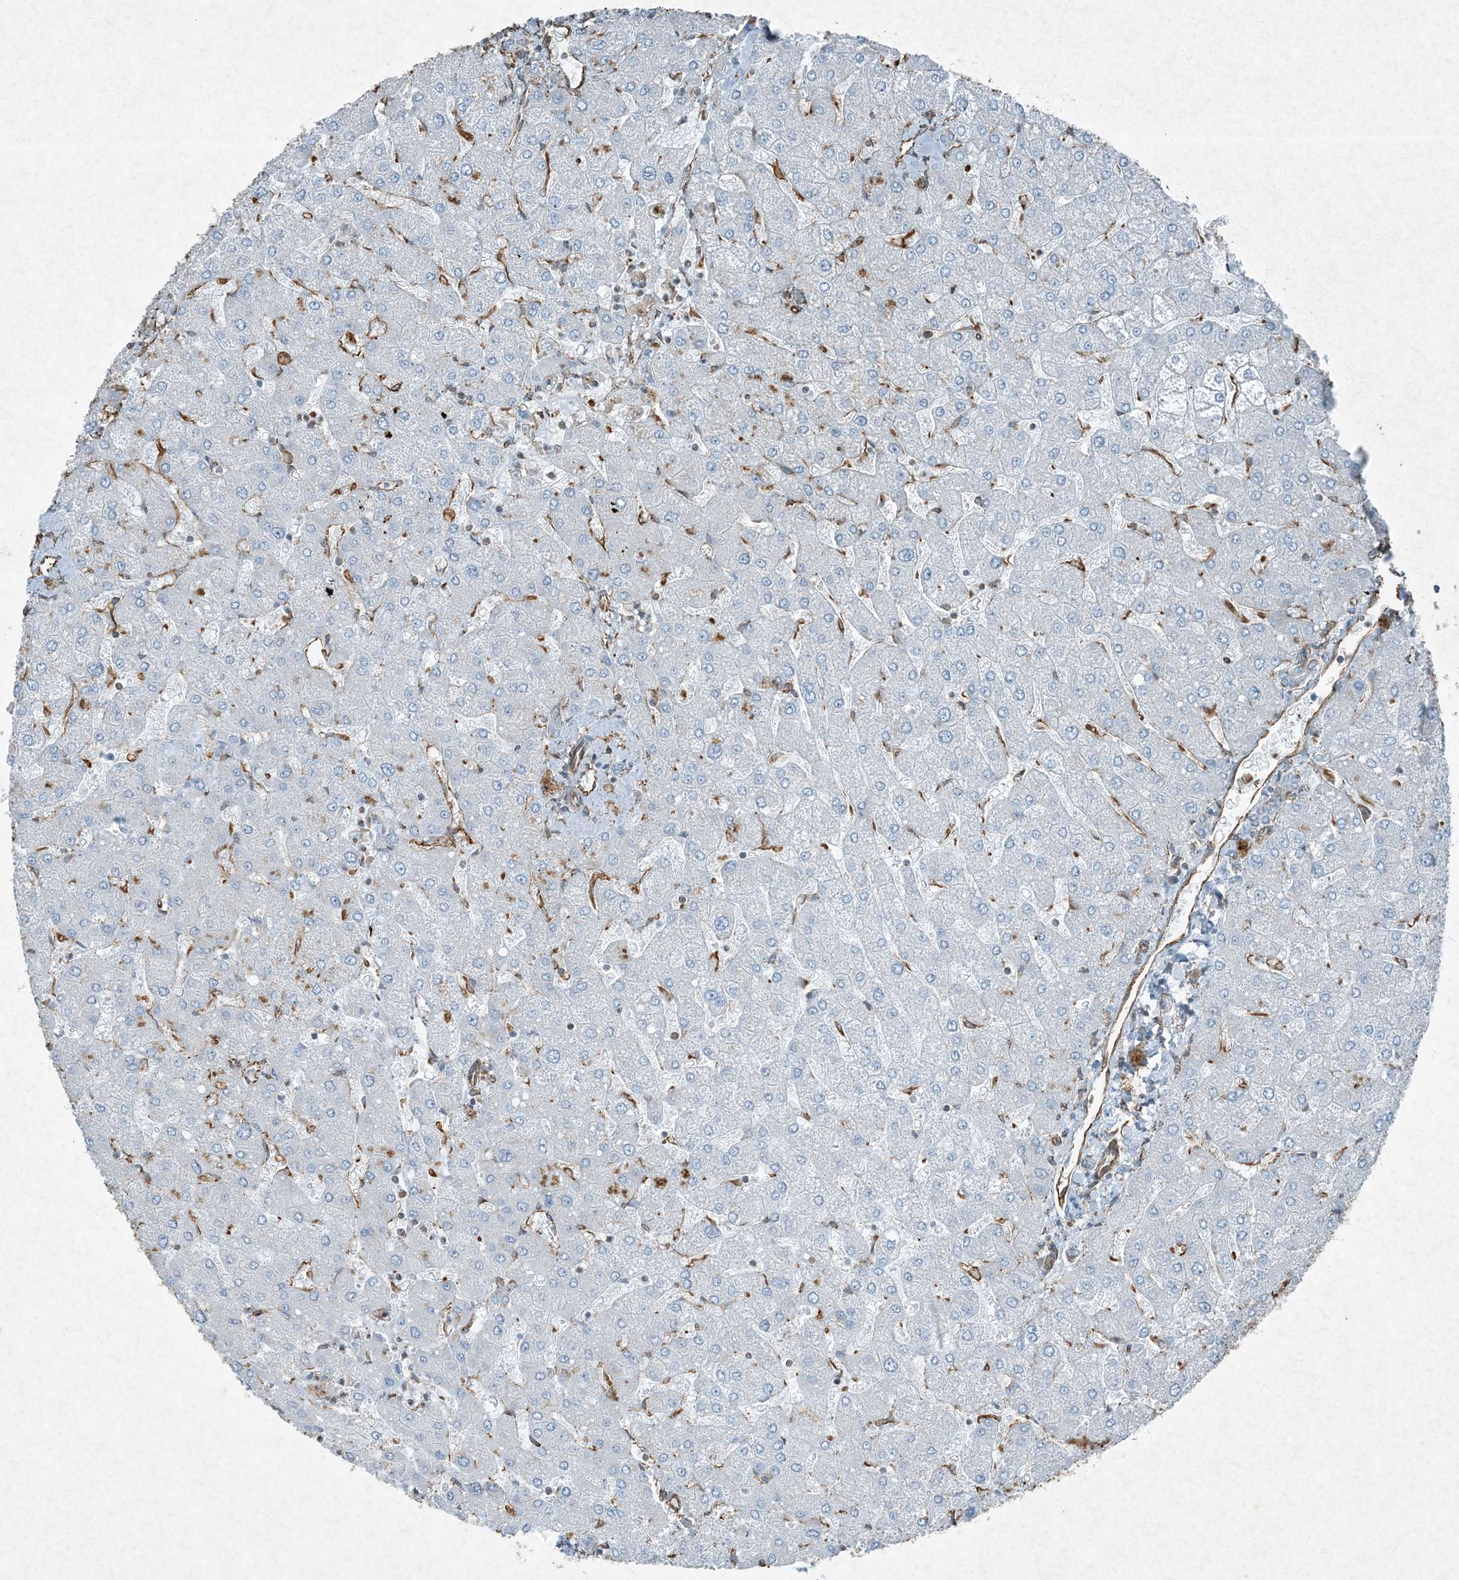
{"staining": {"intensity": "negative", "quantity": "none", "location": "none"}, "tissue": "liver", "cell_type": "Cholangiocytes", "image_type": "normal", "snomed": [{"axis": "morphology", "description": "Normal tissue, NOS"}, {"axis": "topography", "description": "Liver"}], "caption": "Image shows no significant protein staining in cholangiocytes of benign liver.", "gene": "RYK", "patient": {"sex": "male", "age": 55}}